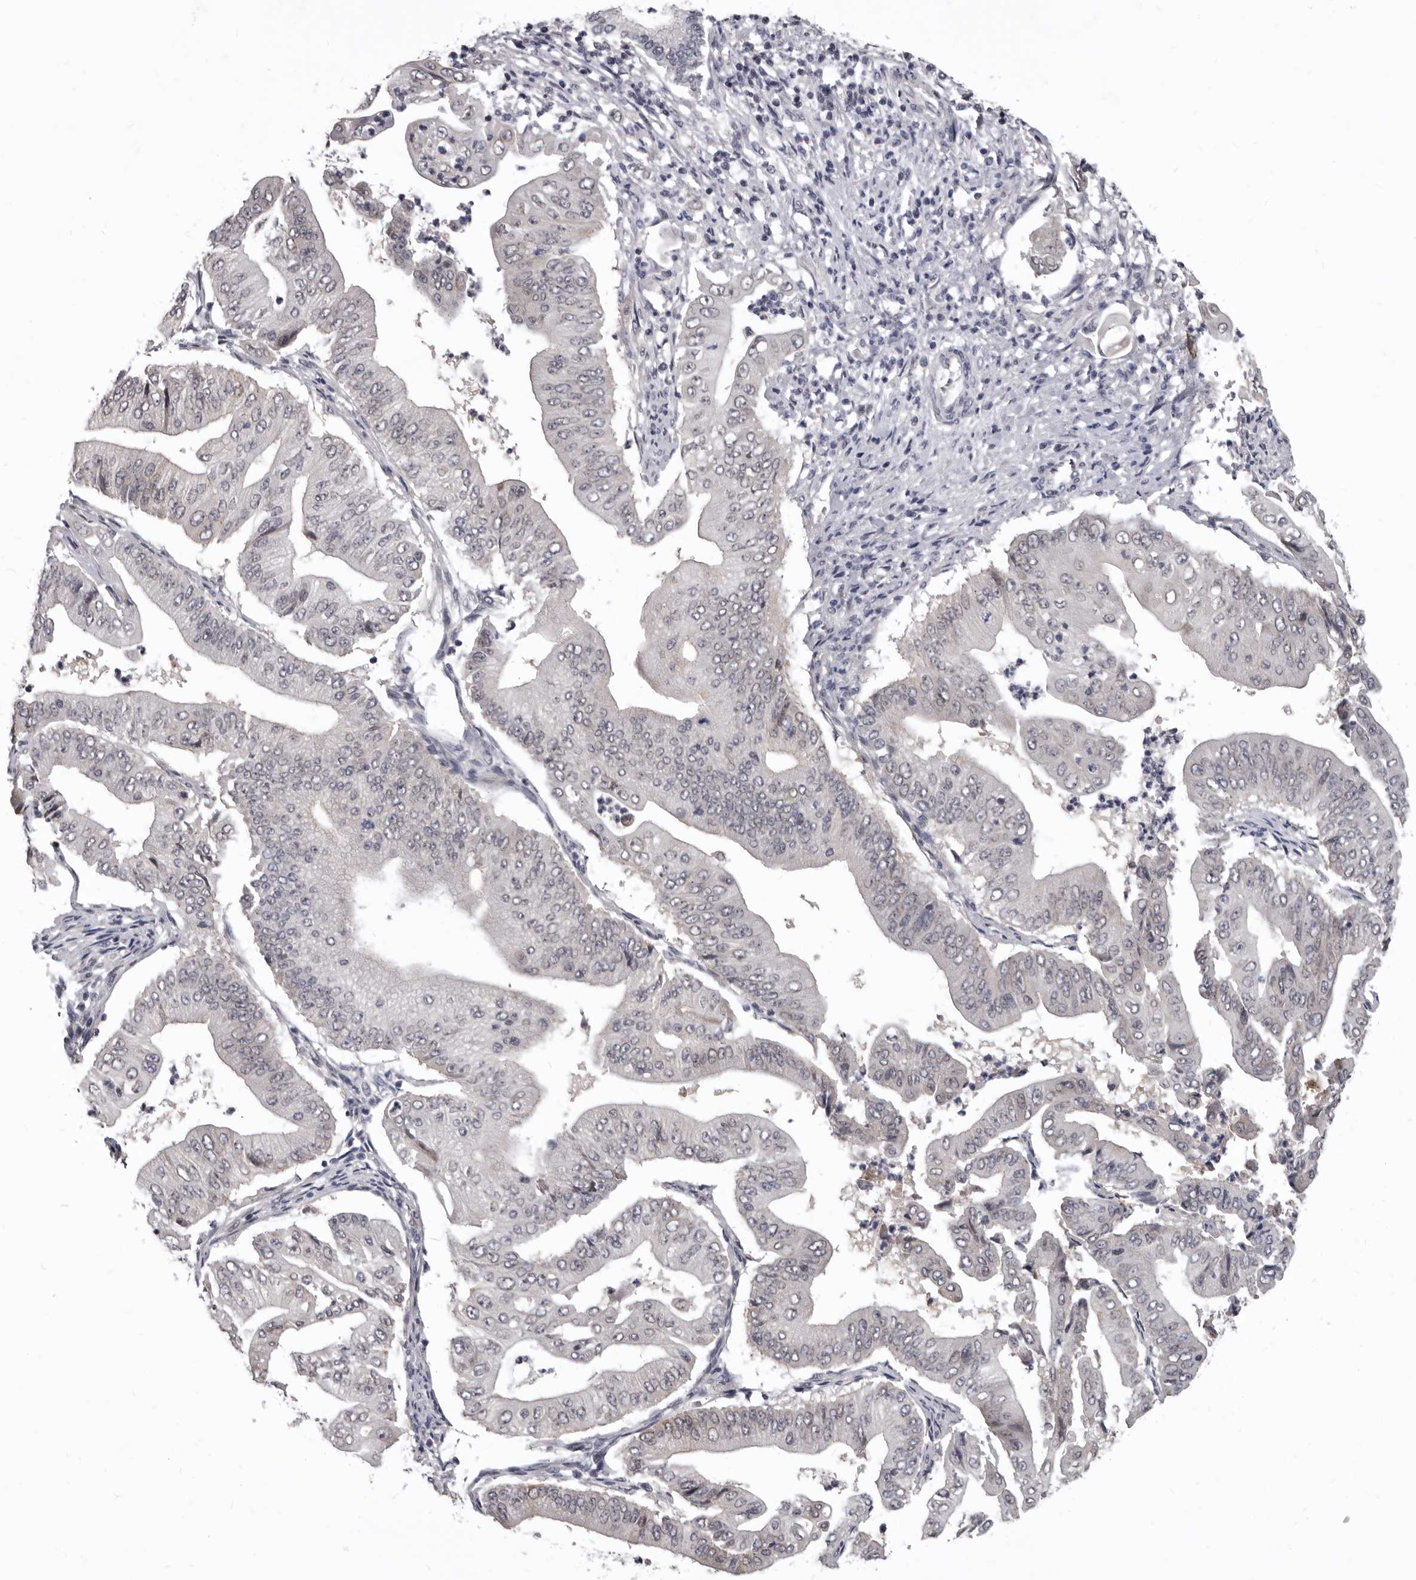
{"staining": {"intensity": "negative", "quantity": "none", "location": "none"}, "tissue": "pancreatic cancer", "cell_type": "Tumor cells", "image_type": "cancer", "snomed": [{"axis": "morphology", "description": "Adenocarcinoma, NOS"}, {"axis": "topography", "description": "Pancreas"}], "caption": "Immunohistochemical staining of pancreatic cancer (adenocarcinoma) reveals no significant expression in tumor cells.", "gene": "SULT1E1", "patient": {"sex": "female", "age": 77}}